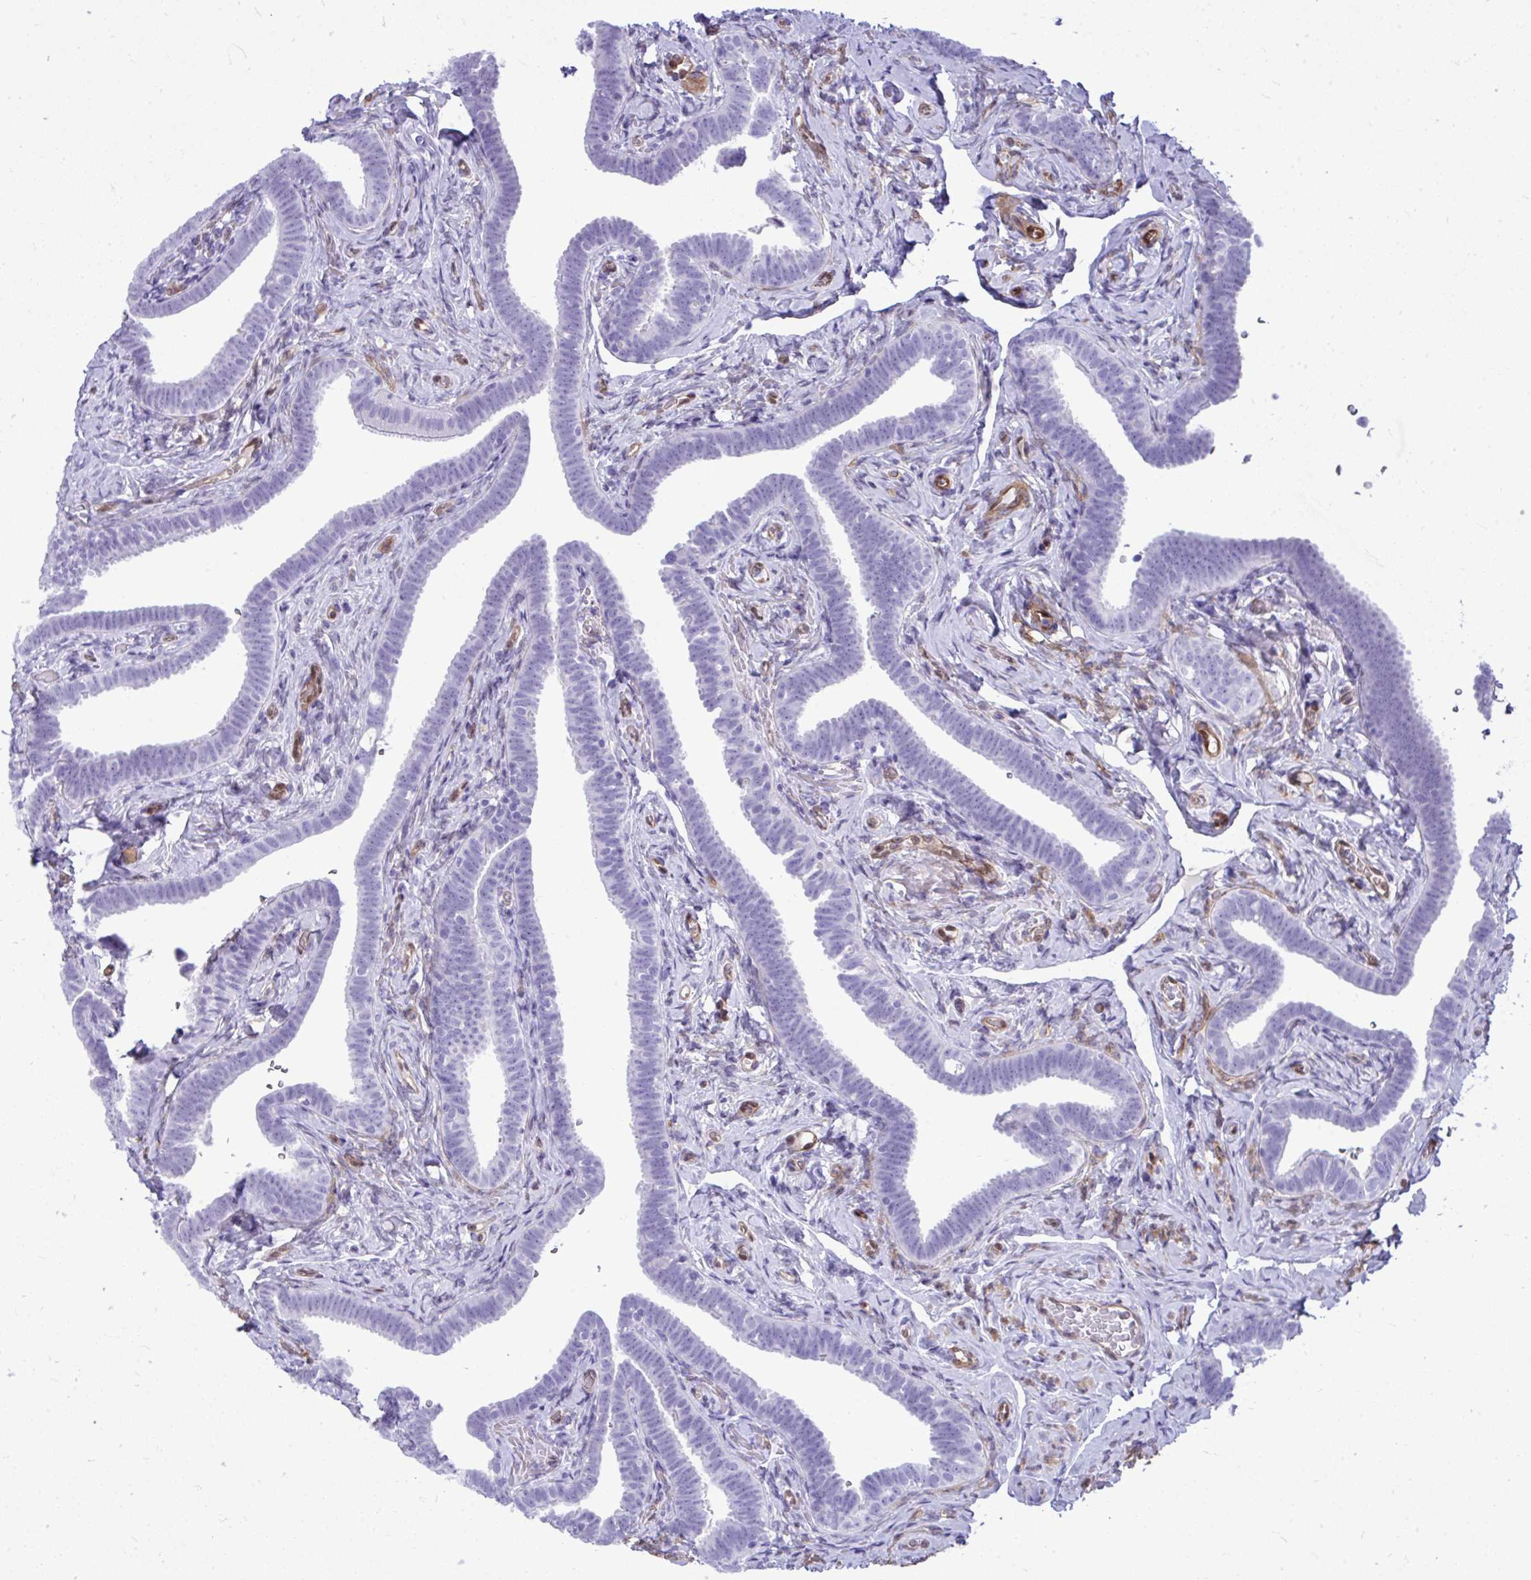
{"staining": {"intensity": "negative", "quantity": "none", "location": "none"}, "tissue": "fallopian tube", "cell_type": "Glandular cells", "image_type": "normal", "snomed": [{"axis": "morphology", "description": "Normal tissue, NOS"}, {"axis": "topography", "description": "Fallopian tube"}], "caption": "DAB (3,3'-diaminobenzidine) immunohistochemical staining of unremarkable human fallopian tube reveals no significant staining in glandular cells.", "gene": "LIMS2", "patient": {"sex": "female", "age": 69}}